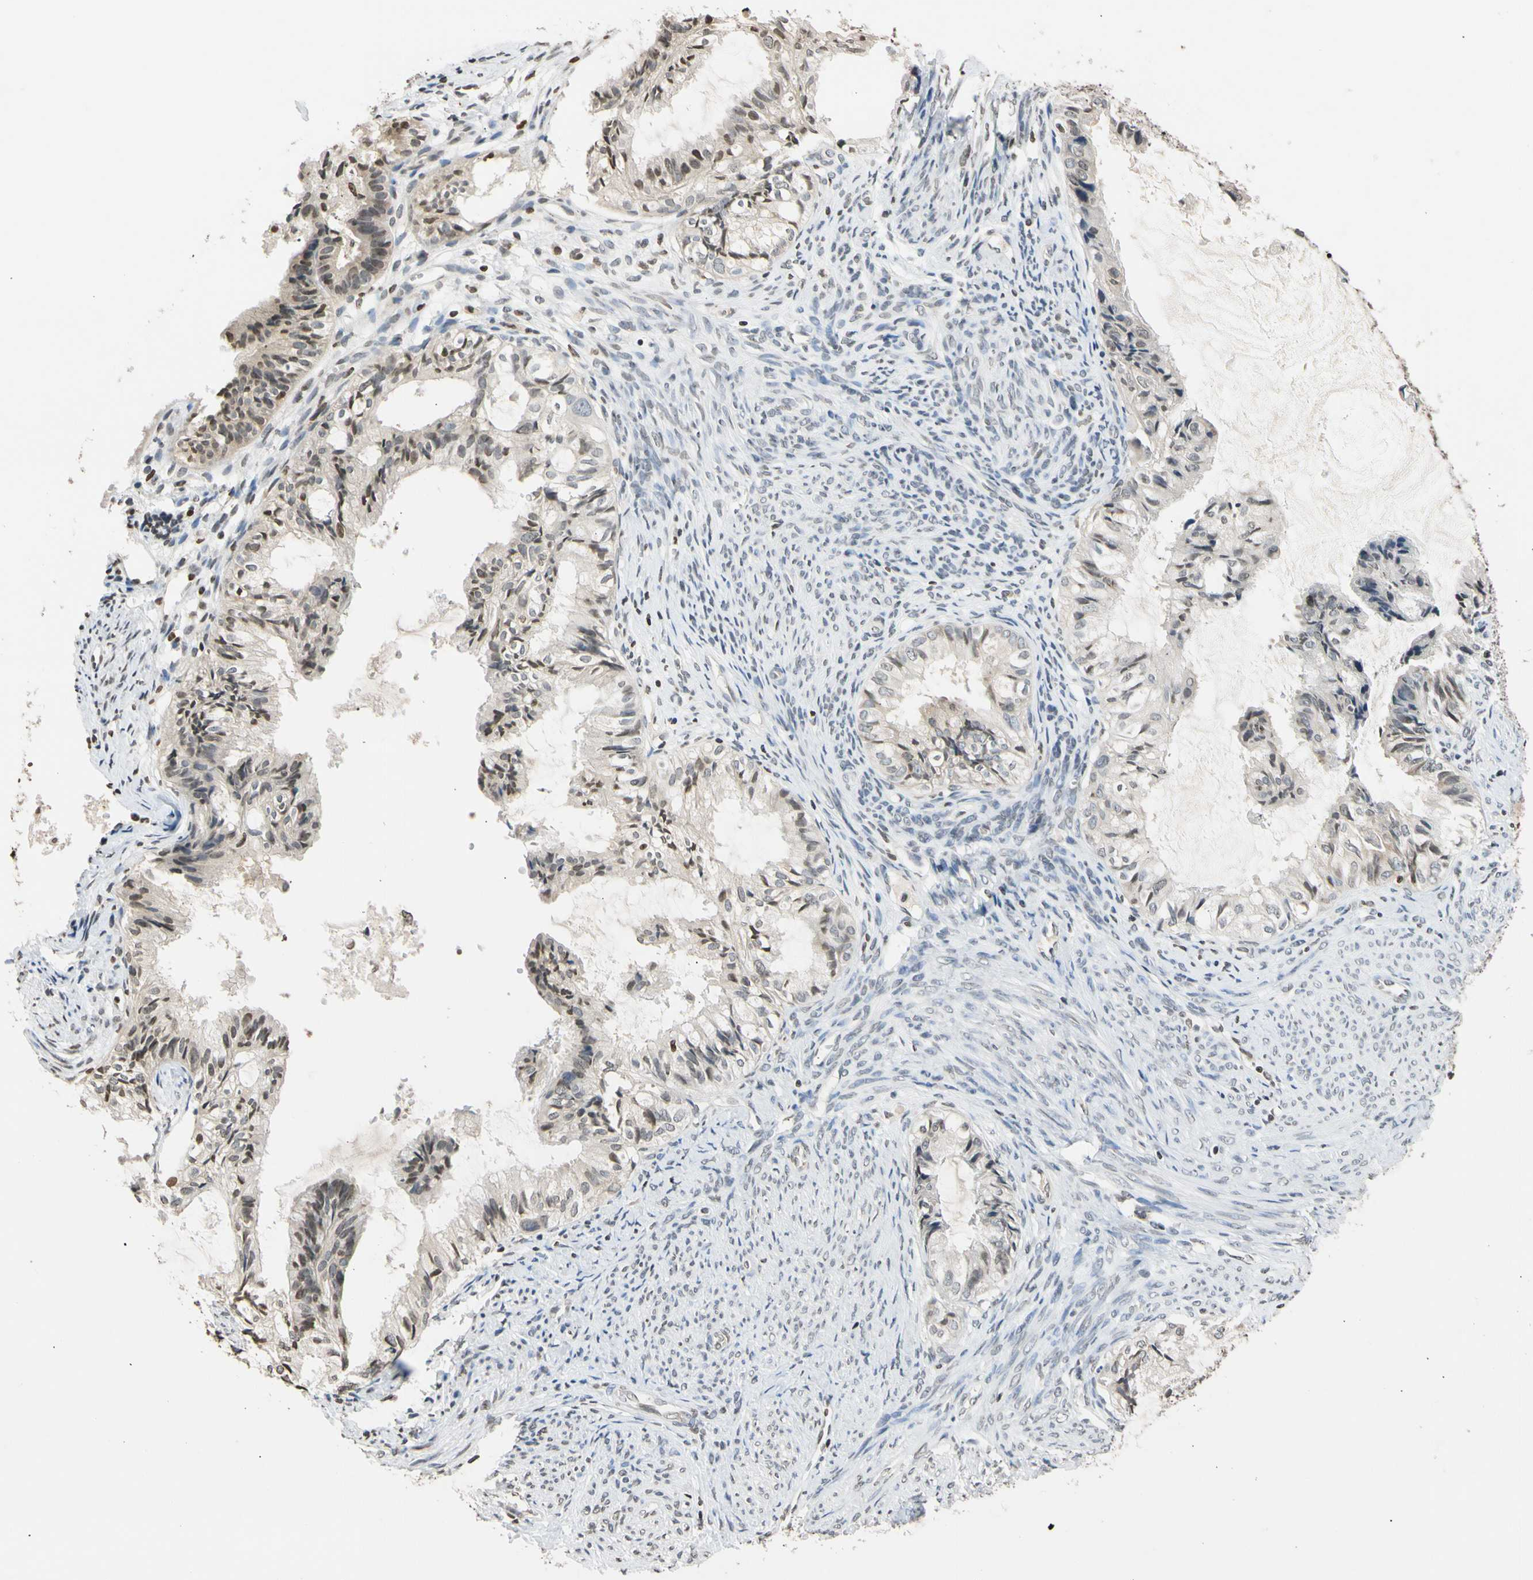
{"staining": {"intensity": "moderate", "quantity": ">75%", "location": "nuclear"}, "tissue": "cervical cancer", "cell_type": "Tumor cells", "image_type": "cancer", "snomed": [{"axis": "morphology", "description": "Normal tissue, NOS"}, {"axis": "morphology", "description": "Adenocarcinoma, NOS"}, {"axis": "topography", "description": "Cervix"}, {"axis": "topography", "description": "Endometrium"}], "caption": "Cervical adenocarcinoma stained for a protein (brown) displays moderate nuclear positive expression in approximately >75% of tumor cells.", "gene": "GPX4", "patient": {"sex": "female", "age": 86}}